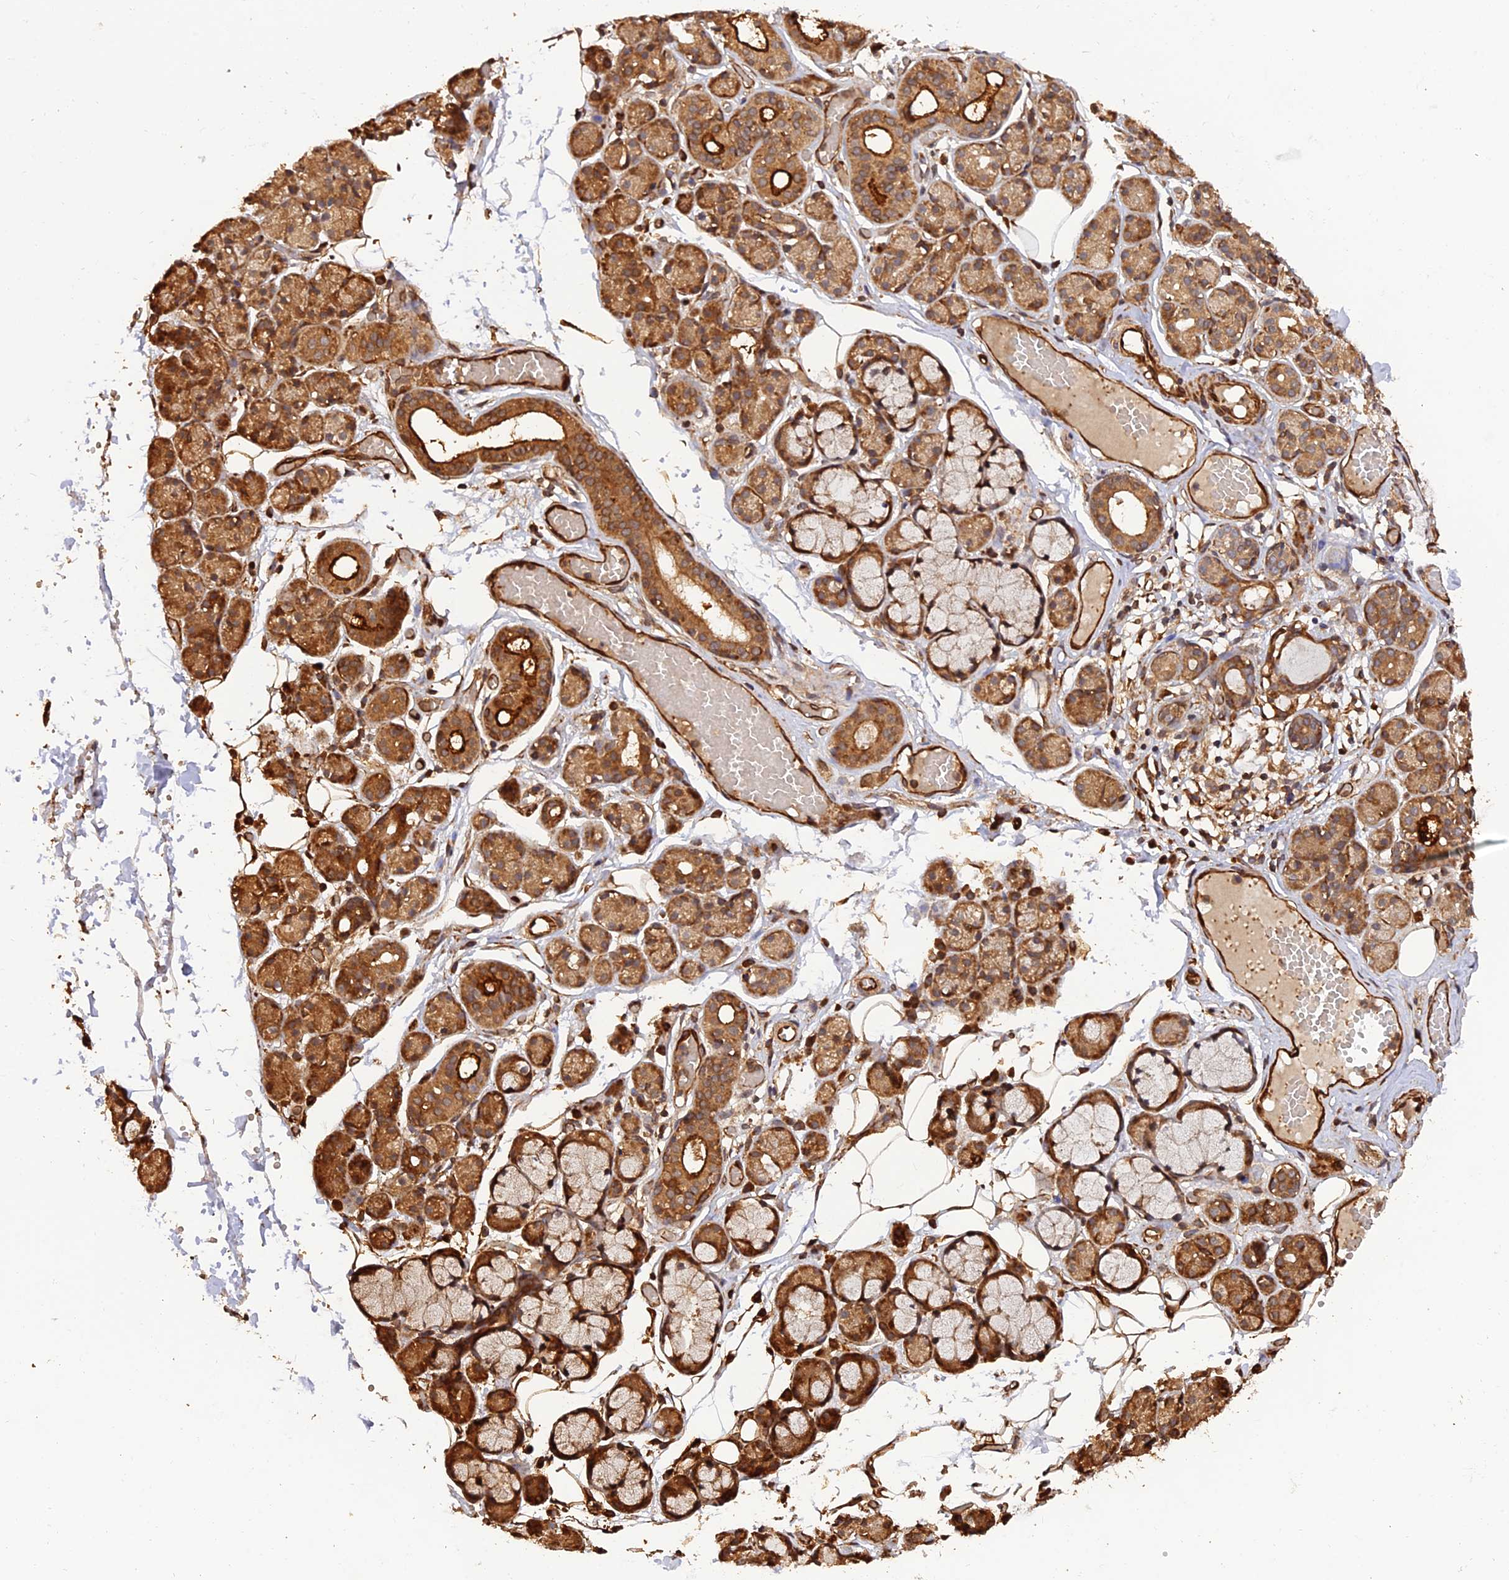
{"staining": {"intensity": "strong", "quantity": "25%-75%", "location": "cytoplasmic/membranous"}, "tissue": "salivary gland", "cell_type": "Glandular cells", "image_type": "normal", "snomed": [{"axis": "morphology", "description": "Normal tissue, NOS"}, {"axis": "topography", "description": "Salivary gland"}], "caption": "IHC of benign salivary gland exhibits high levels of strong cytoplasmic/membranous positivity in about 25%-75% of glandular cells.", "gene": "CREBL2", "patient": {"sex": "male", "age": 63}}